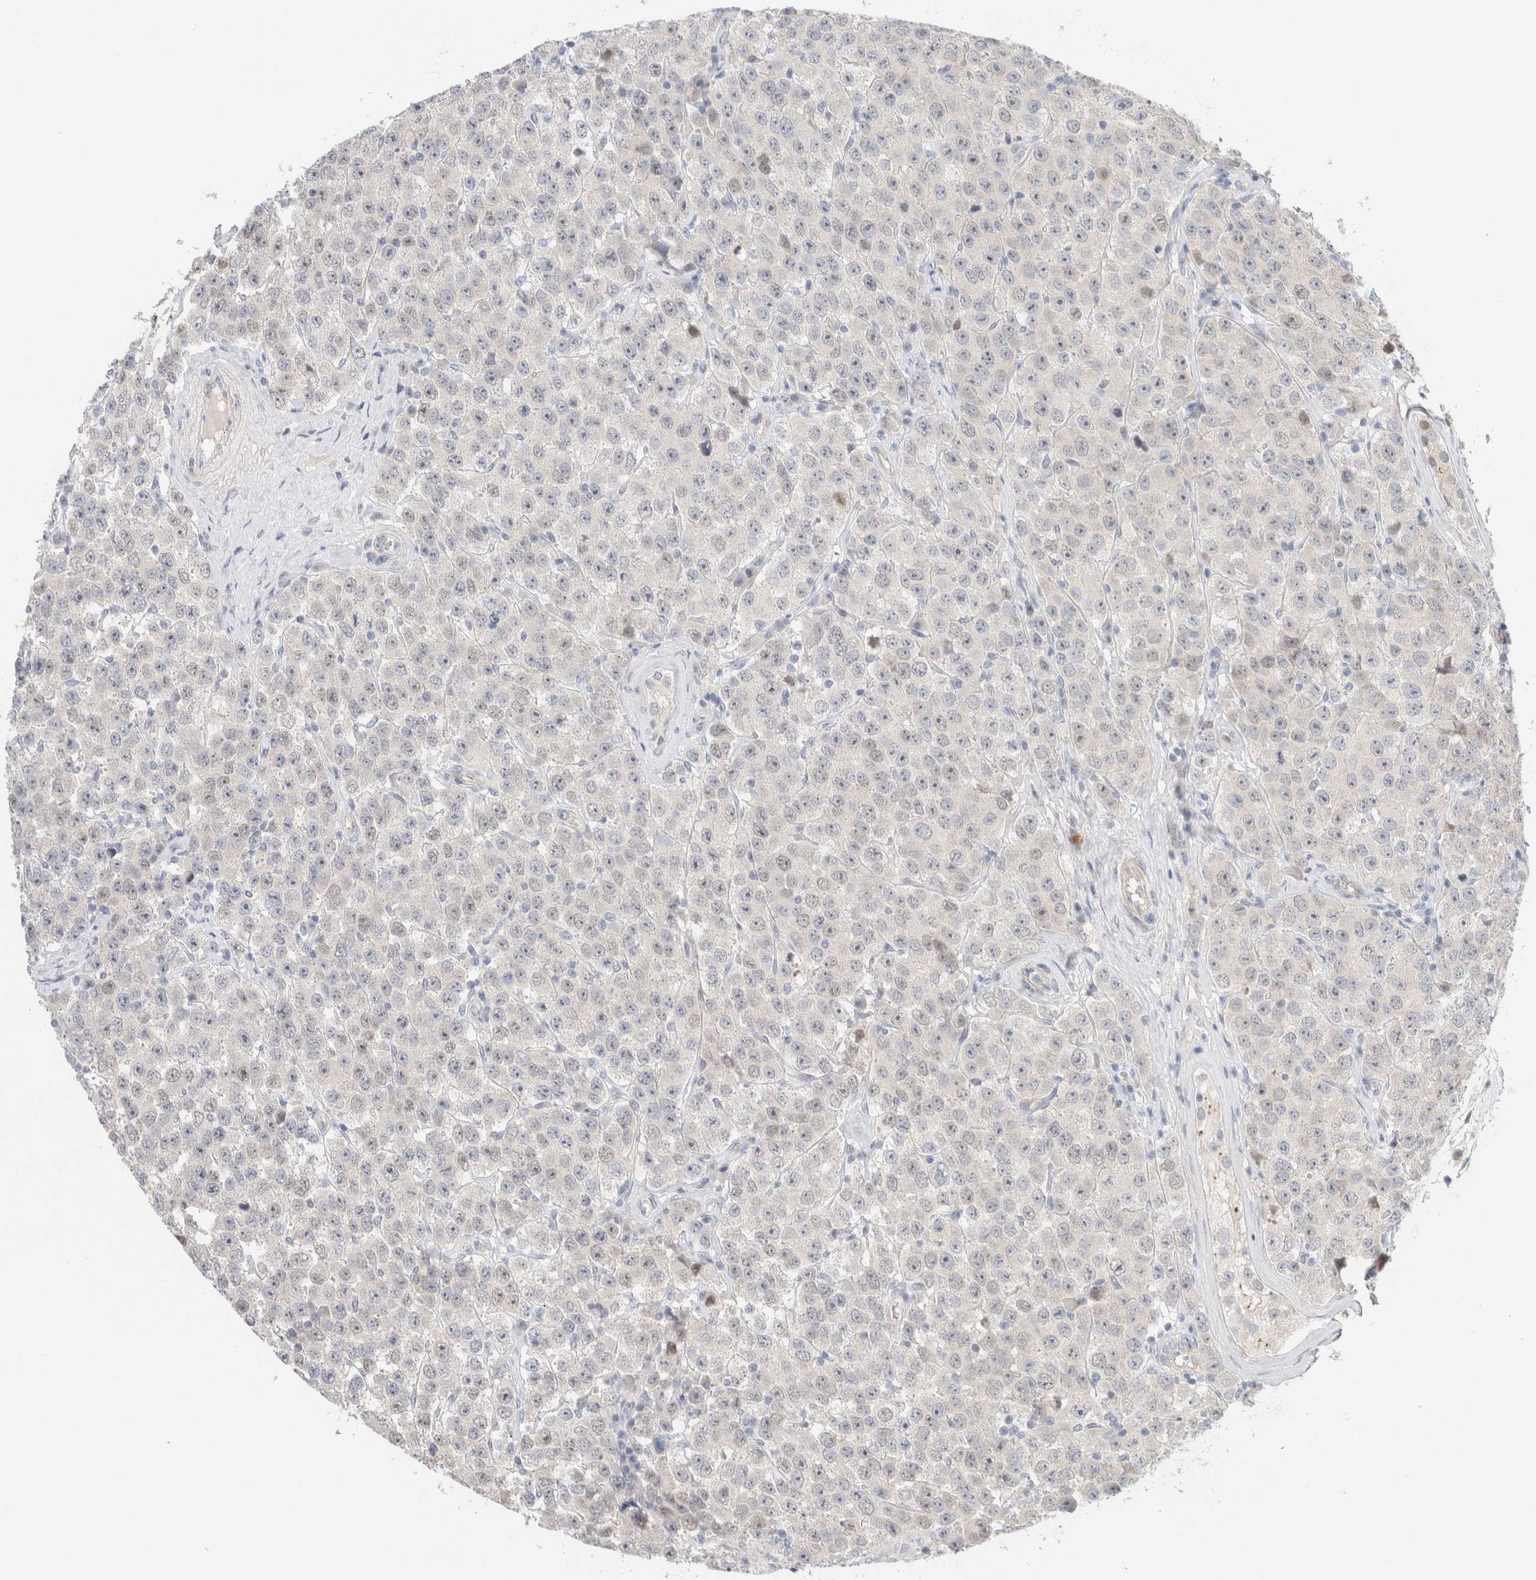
{"staining": {"intensity": "negative", "quantity": "none", "location": "none"}, "tissue": "testis cancer", "cell_type": "Tumor cells", "image_type": "cancer", "snomed": [{"axis": "morphology", "description": "Seminoma, NOS"}, {"axis": "morphology", "description": "Carcinoma, Embryonal, NOS"}, {"axis": "topography", "description": "Testis"}], "caption": "A photomicrograph of embryonal carcinoma (testis) stained for a protein shows no brown staining in tumor cells. (DAB immunohistochemistry, high magnification).", "gene": "SPRTN", "patient": {"sex": "male", "age": 28}}